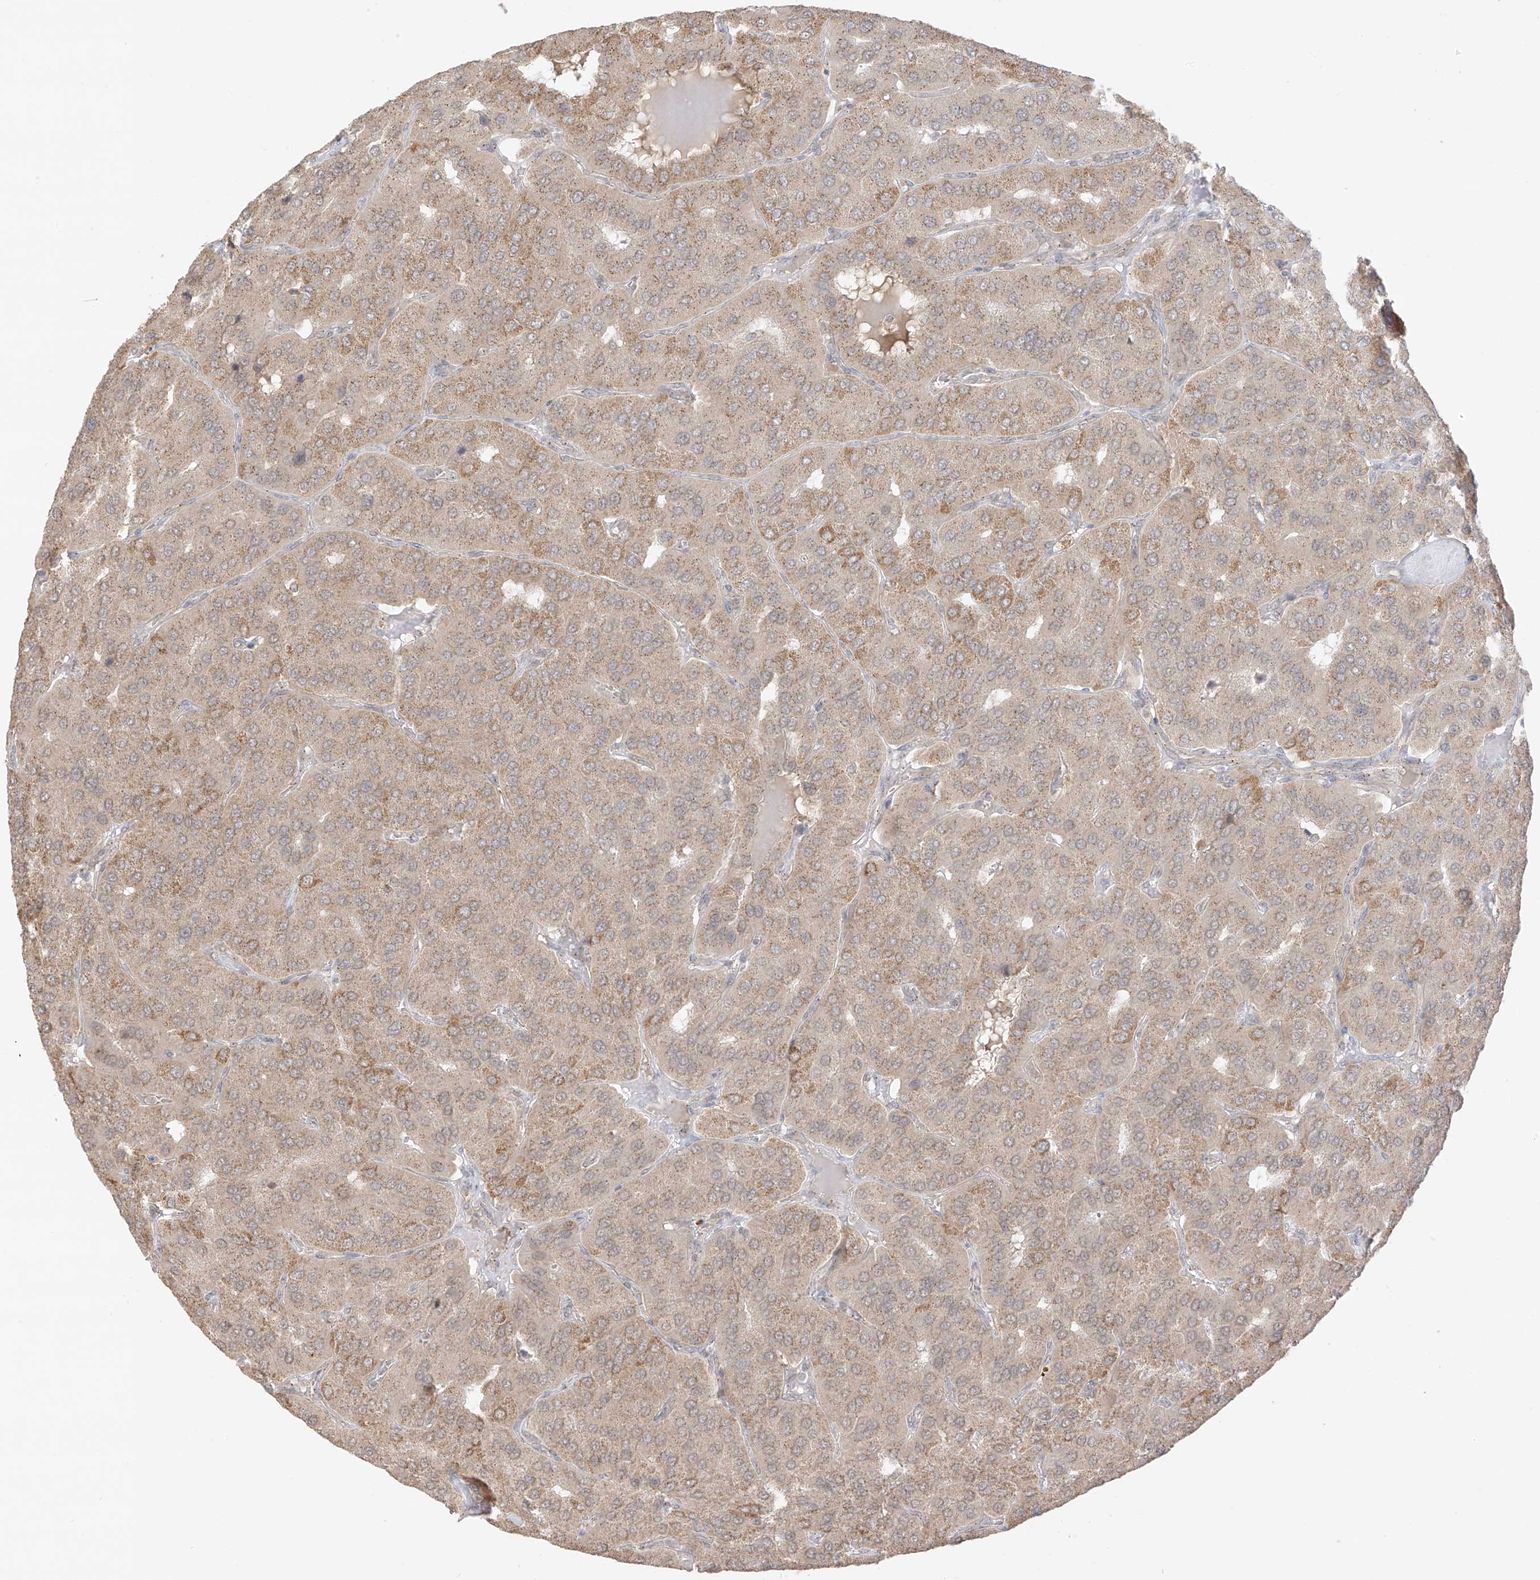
{"staining": {"intensity": "moderate", "quantity": "25%-75%", "location": "cytoplasmic/membranous"}, "tissue": "parathyroid gland", "cell_type": "Glandular cells", "image_type": "normal", "snomed": [{"axis": "morphology", "description": "Normal tissue, NOS"}, {"axis": "morphology", "description": "Adenoma, NOS"}, {"axis": "topography", "description": "Parathyroid gland"}], "caption": "Immunohistochemical staining of unremarkable parathyroid gland reveals 25%-75% levels of moderate cytoplasmic/membranous protein expression in about 25%-75% of glandular cells.", "gene": "N4BP3", "patient": {"sex": "female", "age": 86}}